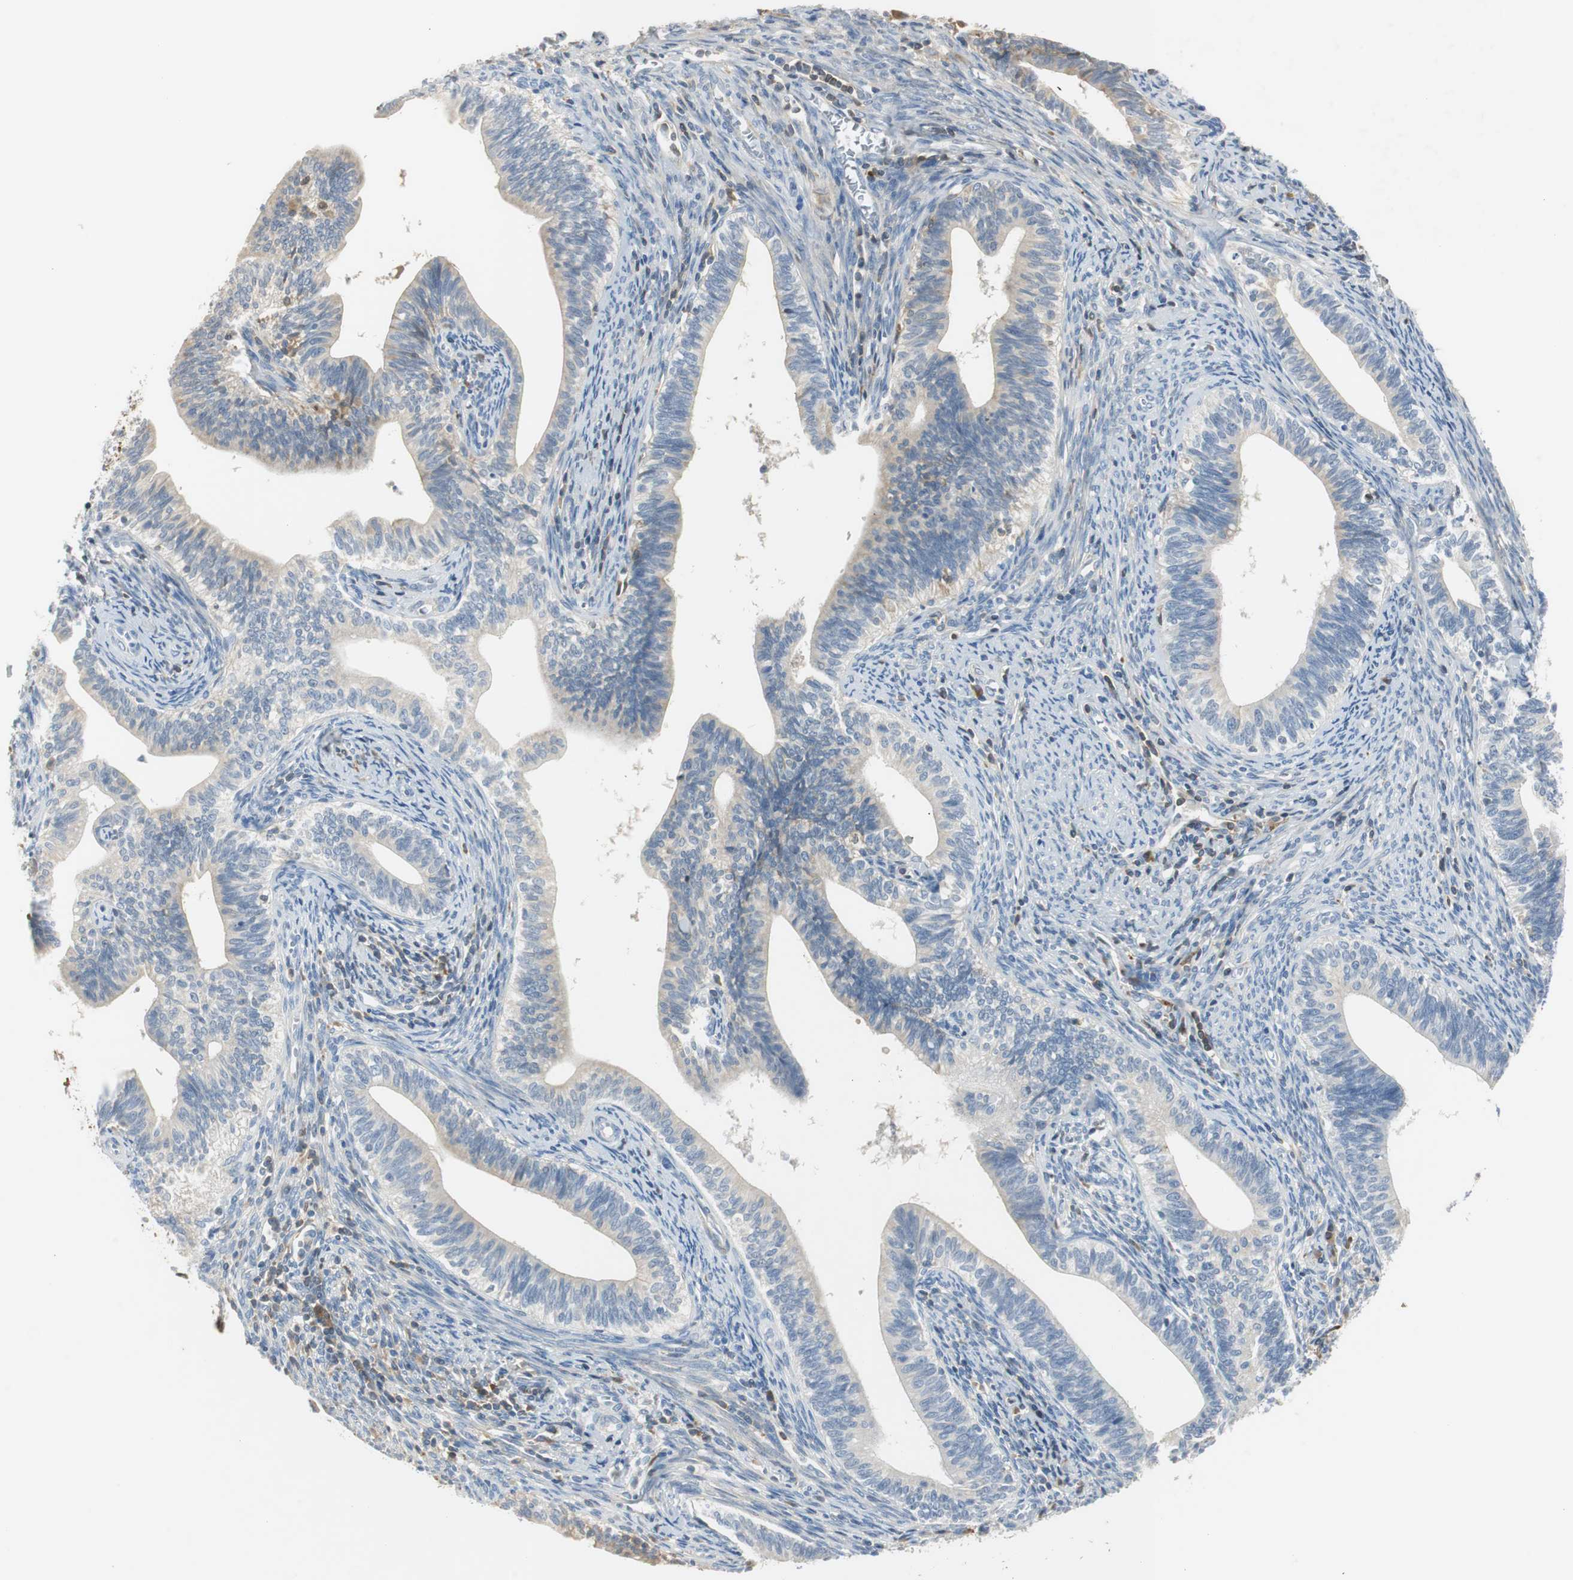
{"staining": {"intensity": "moderate", "quantity": "25%-75%", "location": "cytoplasmic/membranous"}, "tissue": "cervical cancer", "cell_type": "Tumor cells", "image_type": "cancer", "snomed": [{"axis": "morphology", "description": "Adenocarcinoma, NOS"}, {"axis": "topography", "description": "Cervix"}], "caption": "DAB (3,3'-diaminobenzidine) immunohistochemical staining of cervical cancer shows moderate cytoplasmic/membranous protein staining in approximately 25%-75% of tumor cells.", "gene": "SERPINF1", "patient": {"sex": "female", "age": 44}}